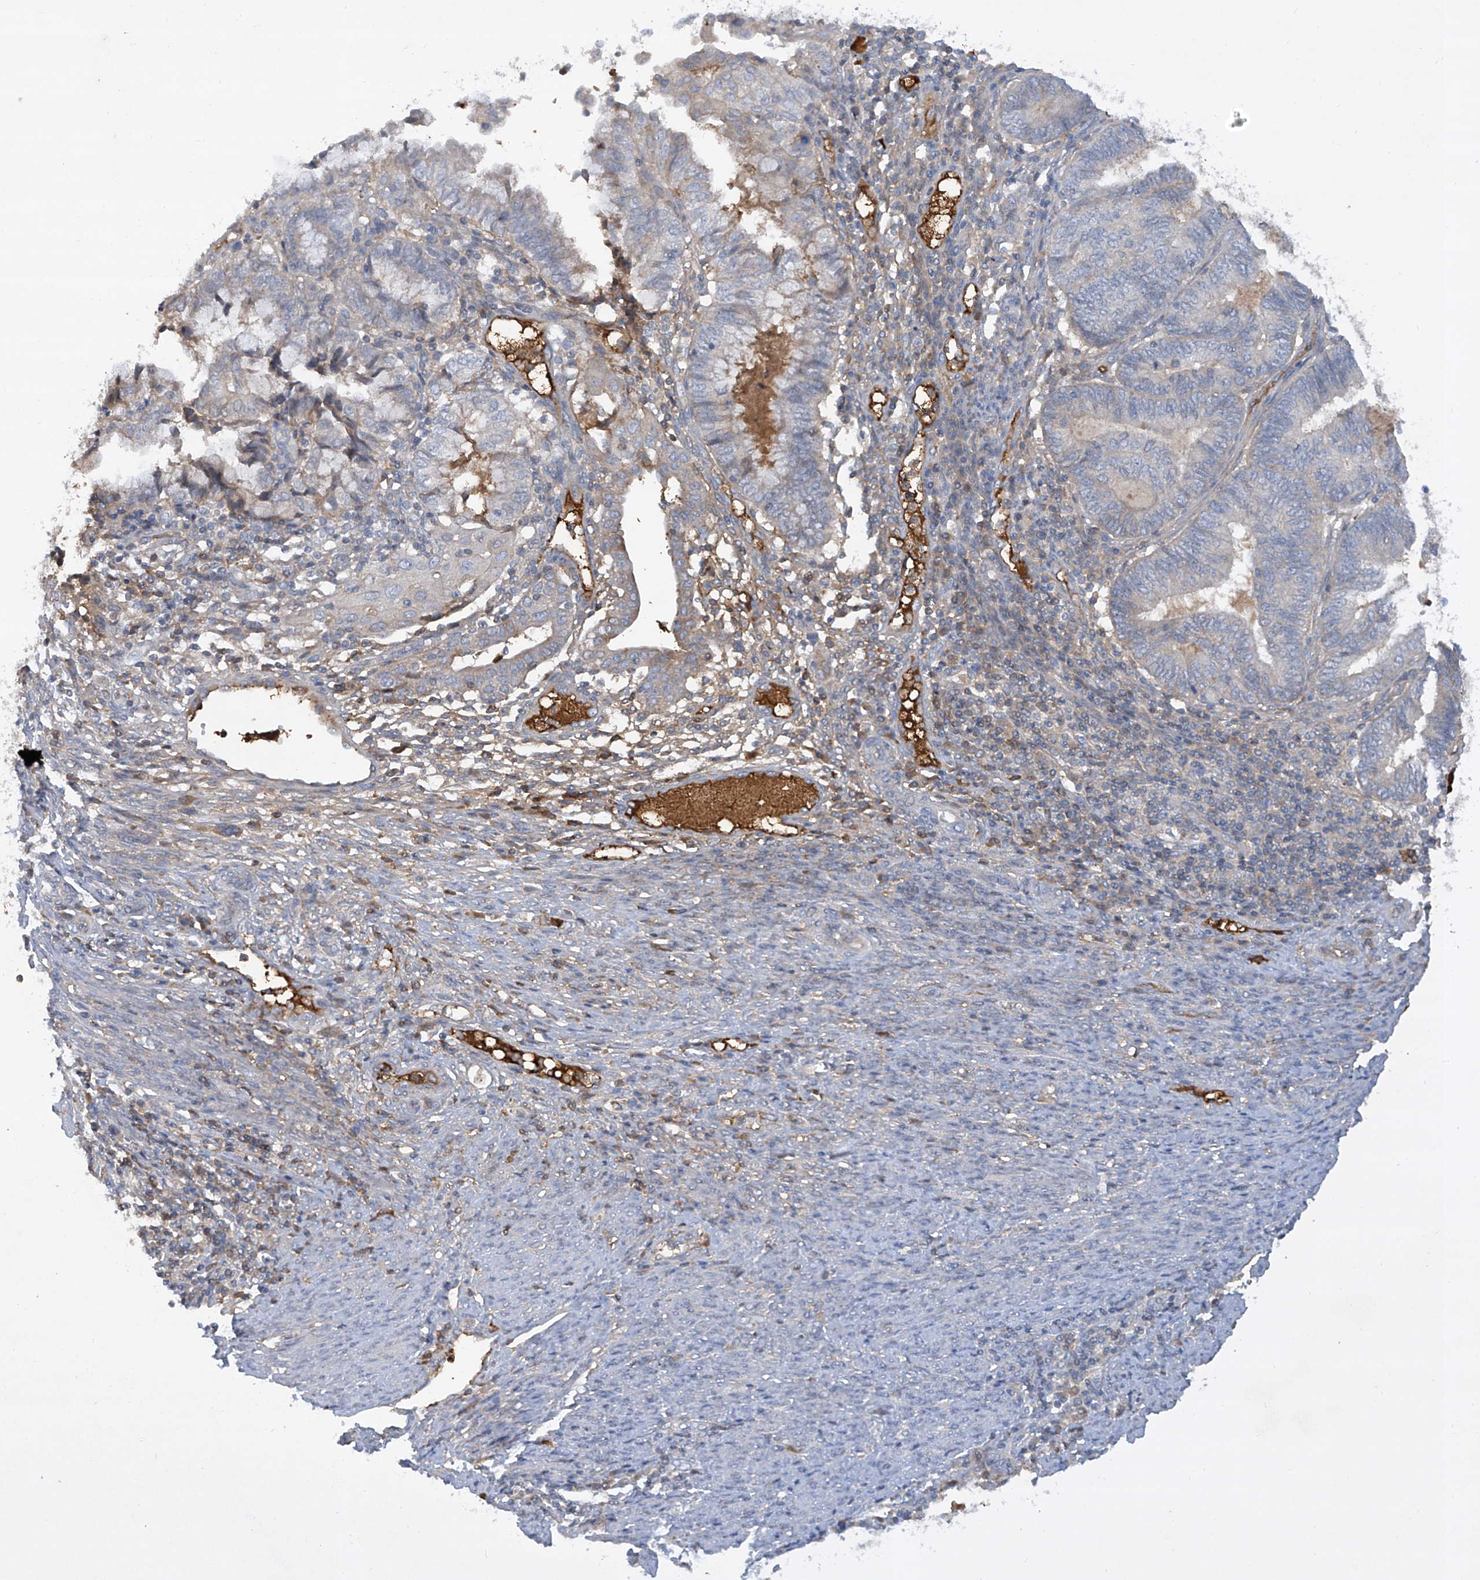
{"staining": {"intensity": "negative", "quantity": "none", "location": "none"}, "tissue": "endometrial cancer", "cell_type": "Tumor cells", "image_type": "cancer", "snomed": [{"axis": "morphology", "description": "Adenocarcinoma, NOS"}, {"axis": "topography", "description": "Uterus"}, {"axis": "topography", "description": "Endometrium"}], "caption": "Tumor cells show no significant expression in endometrial cancer (adenocarcinoma).", "gene": "HAS3", "patient": {"sex": "female", "age": 70}}